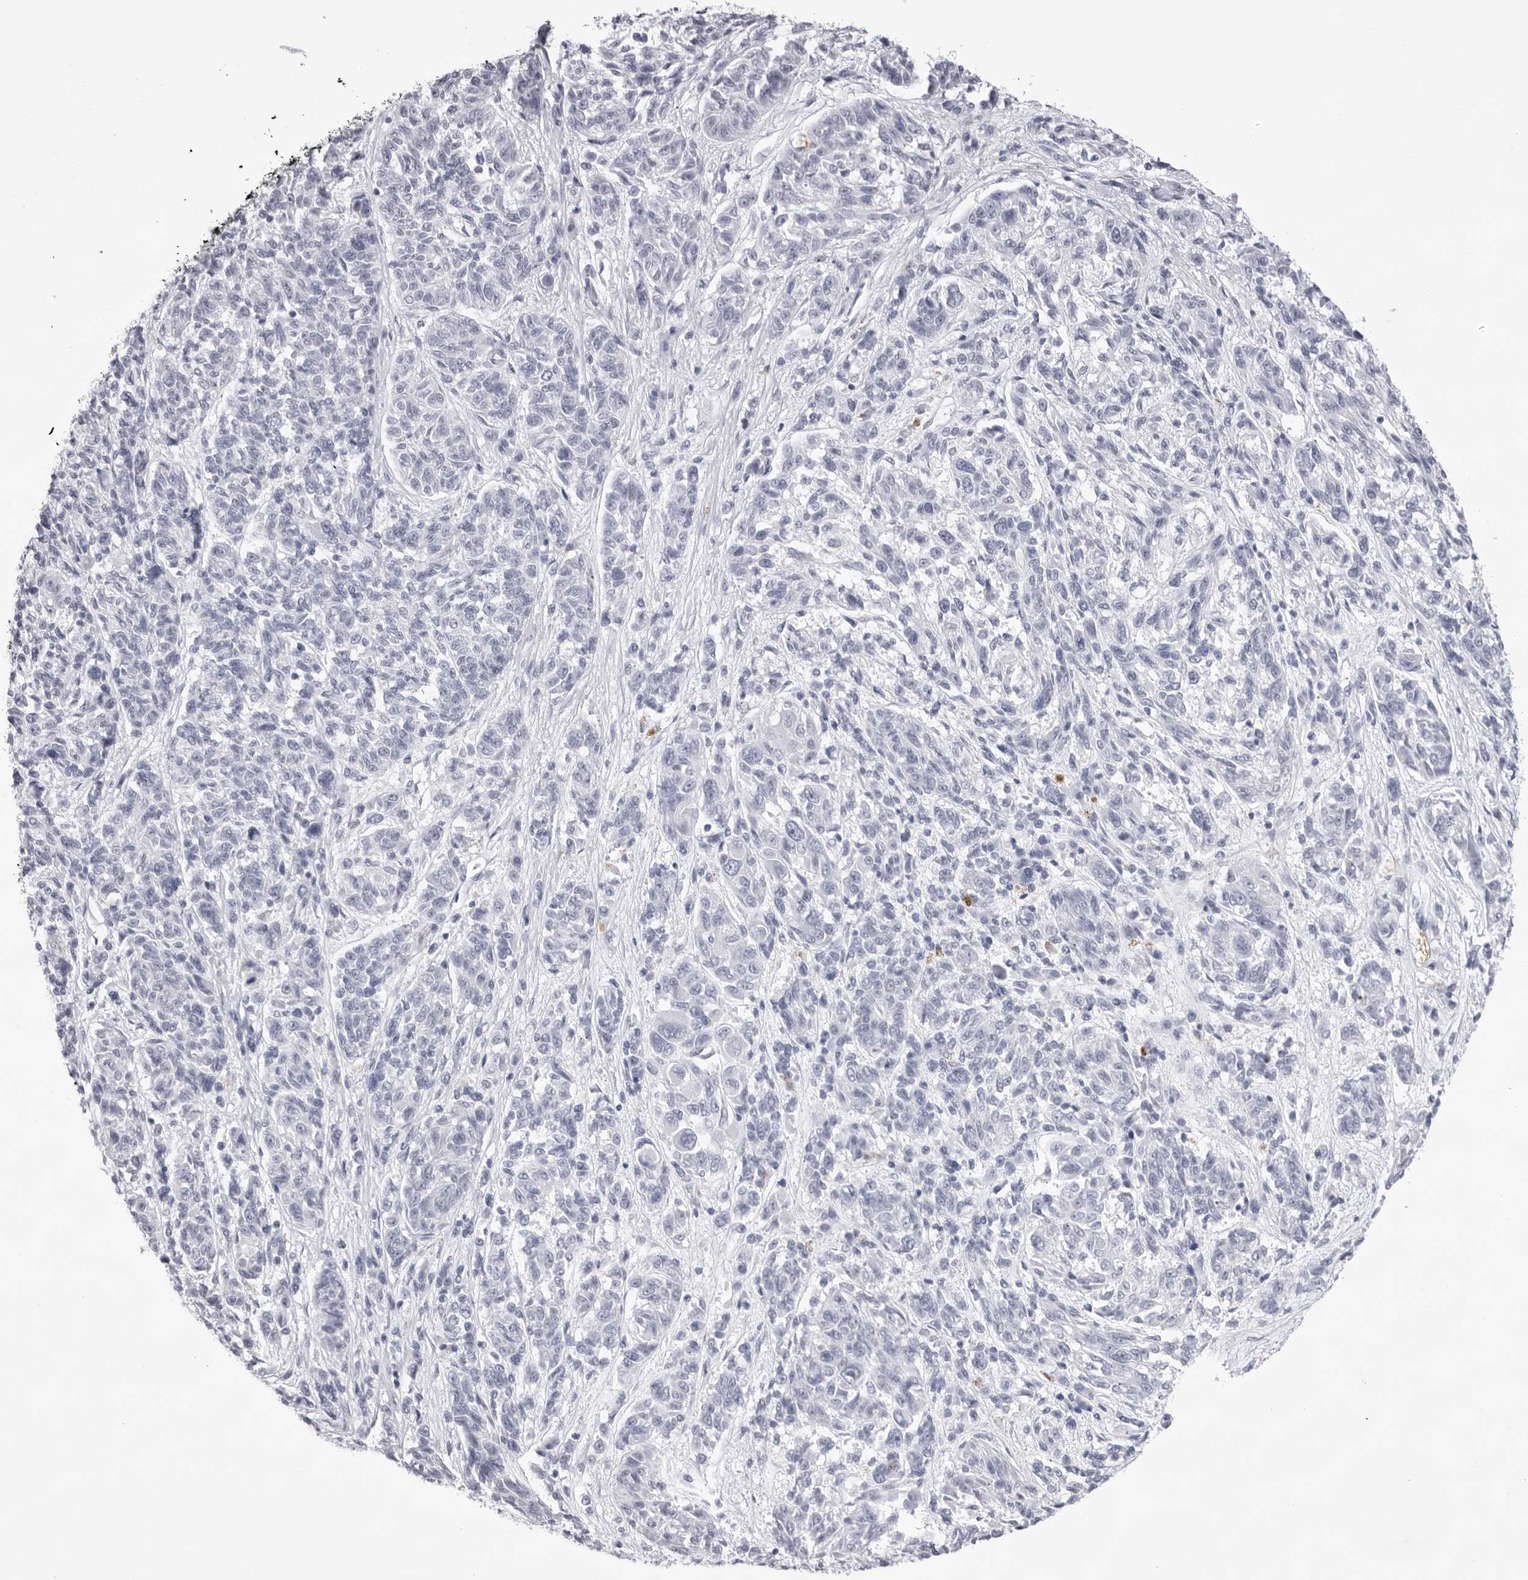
{"staining": {"intensity": "negative", "quantity": "none", "location": "none"}, "tissue": "melanoma", "cell_type": "Tumor cells", "image_type": "cancer", "snomed": [{"axis": "morphology", "description": "Malignant melanoma, NOS"}, {"axis": "topography", "description": "Skin"}], "caption": "Melanoma stained for a protein using immunohistochemistry (IHC) displays no expression tumor cells.", "gene": "SPTA1", "patient": {"sex": "male", "age": 53}}